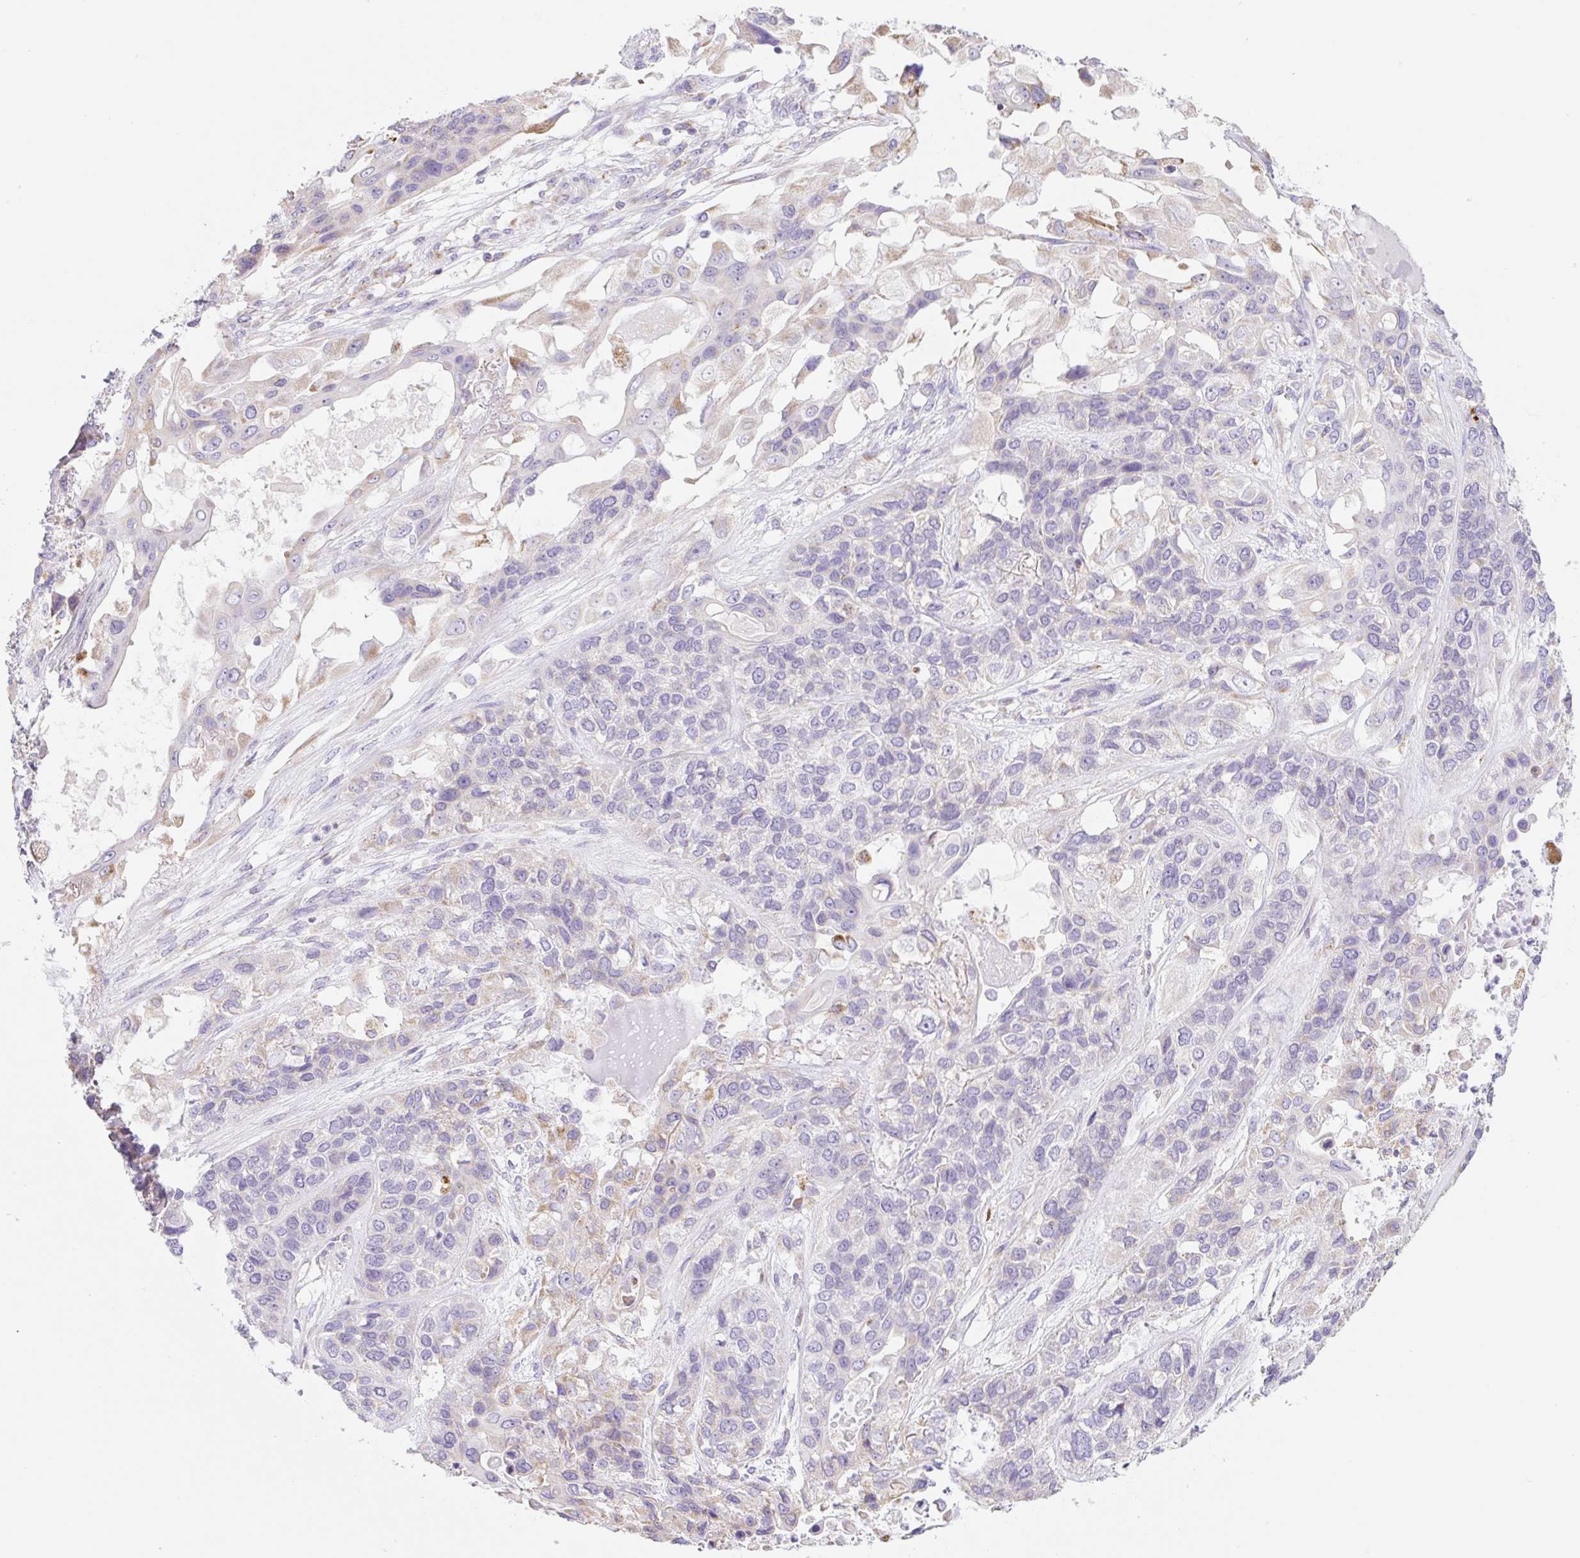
{"staining": {"intensity": "negative", "quantity": "none", "location": "none"}, "tissue": "lung cancer", "cell_type": "Tumor cells", "image_type": "cancer", "snomed": [{"axis": "morphology", "description": "Squamous cell carcinoma, NOS"}, {"axis": "topography", "description": "Lung"}], "caption": "This is an immunohistochemistry (IHC) image of human lung cancer (squamous cell carcinoma). There is no staining in tumor cells.", "gene": "CLEC3A", "patient": {"sex": "female", "age": 70}}